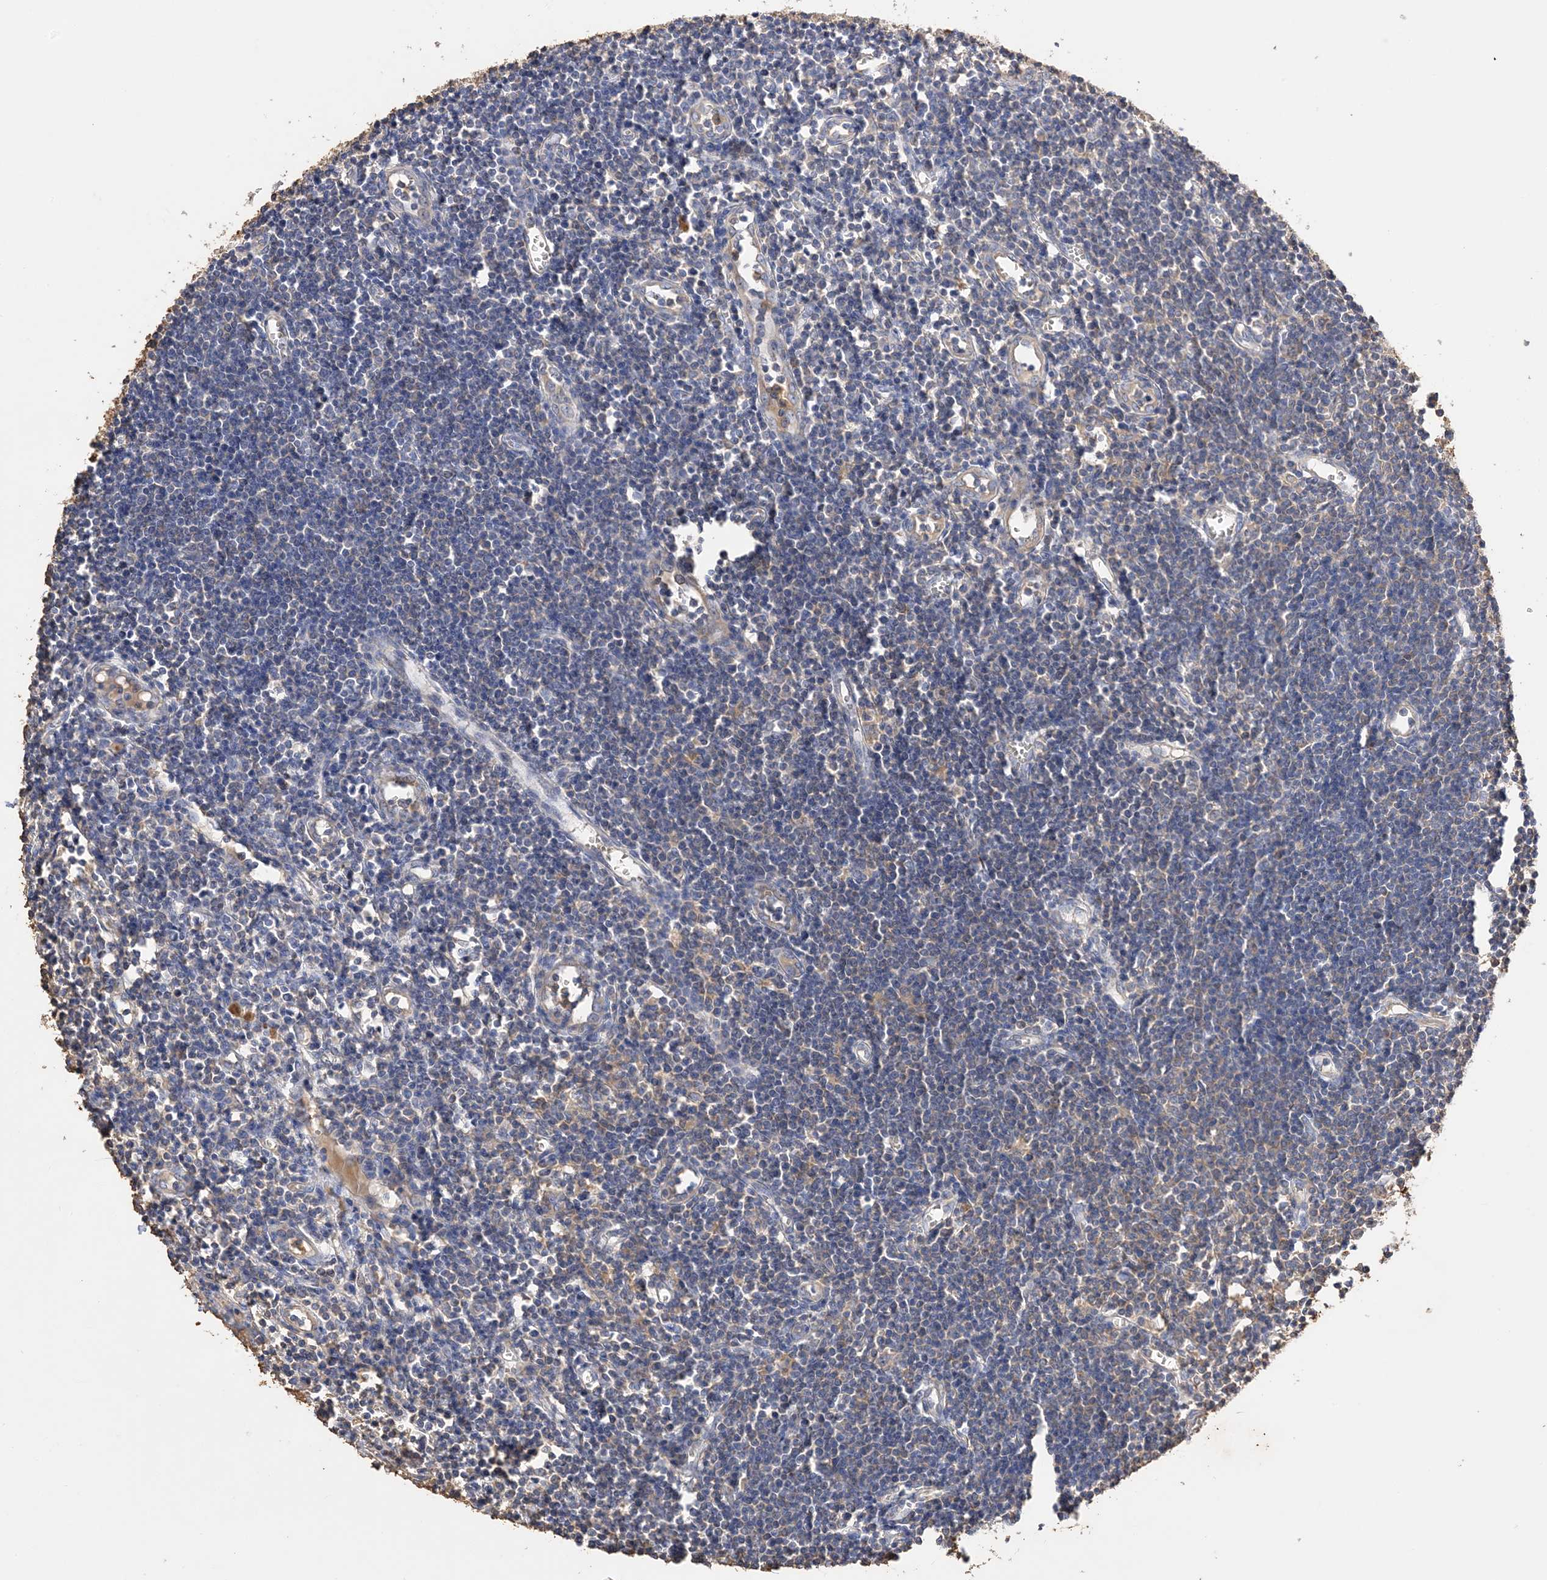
{"staining": {"intensity": "weak", "quantity": "<25%", "location": "cytoplasmic/membranous"}, "tissue": "lymph node", "cell_type": "Non-germinal center cells", "image_type": "normal", "snomed": [{"axis": "morphology", "description": "Normal tissue, NOS"}, {"axis": "morphology", "description": "Malignant melanoma, Metastatic site"}, {"axis": "topography", "description": "Lymph node"}], "caption": "Immunohistochemistry photomicrograph of unremarkable lymph node stained for a protein (brown), which demonstrates no expression in non-germinal center cells. (DAB immunohistochemistry with hematoxylin counter stain).", "gene": "ARV1", "patient": {"sex": "male", "age": 41}}